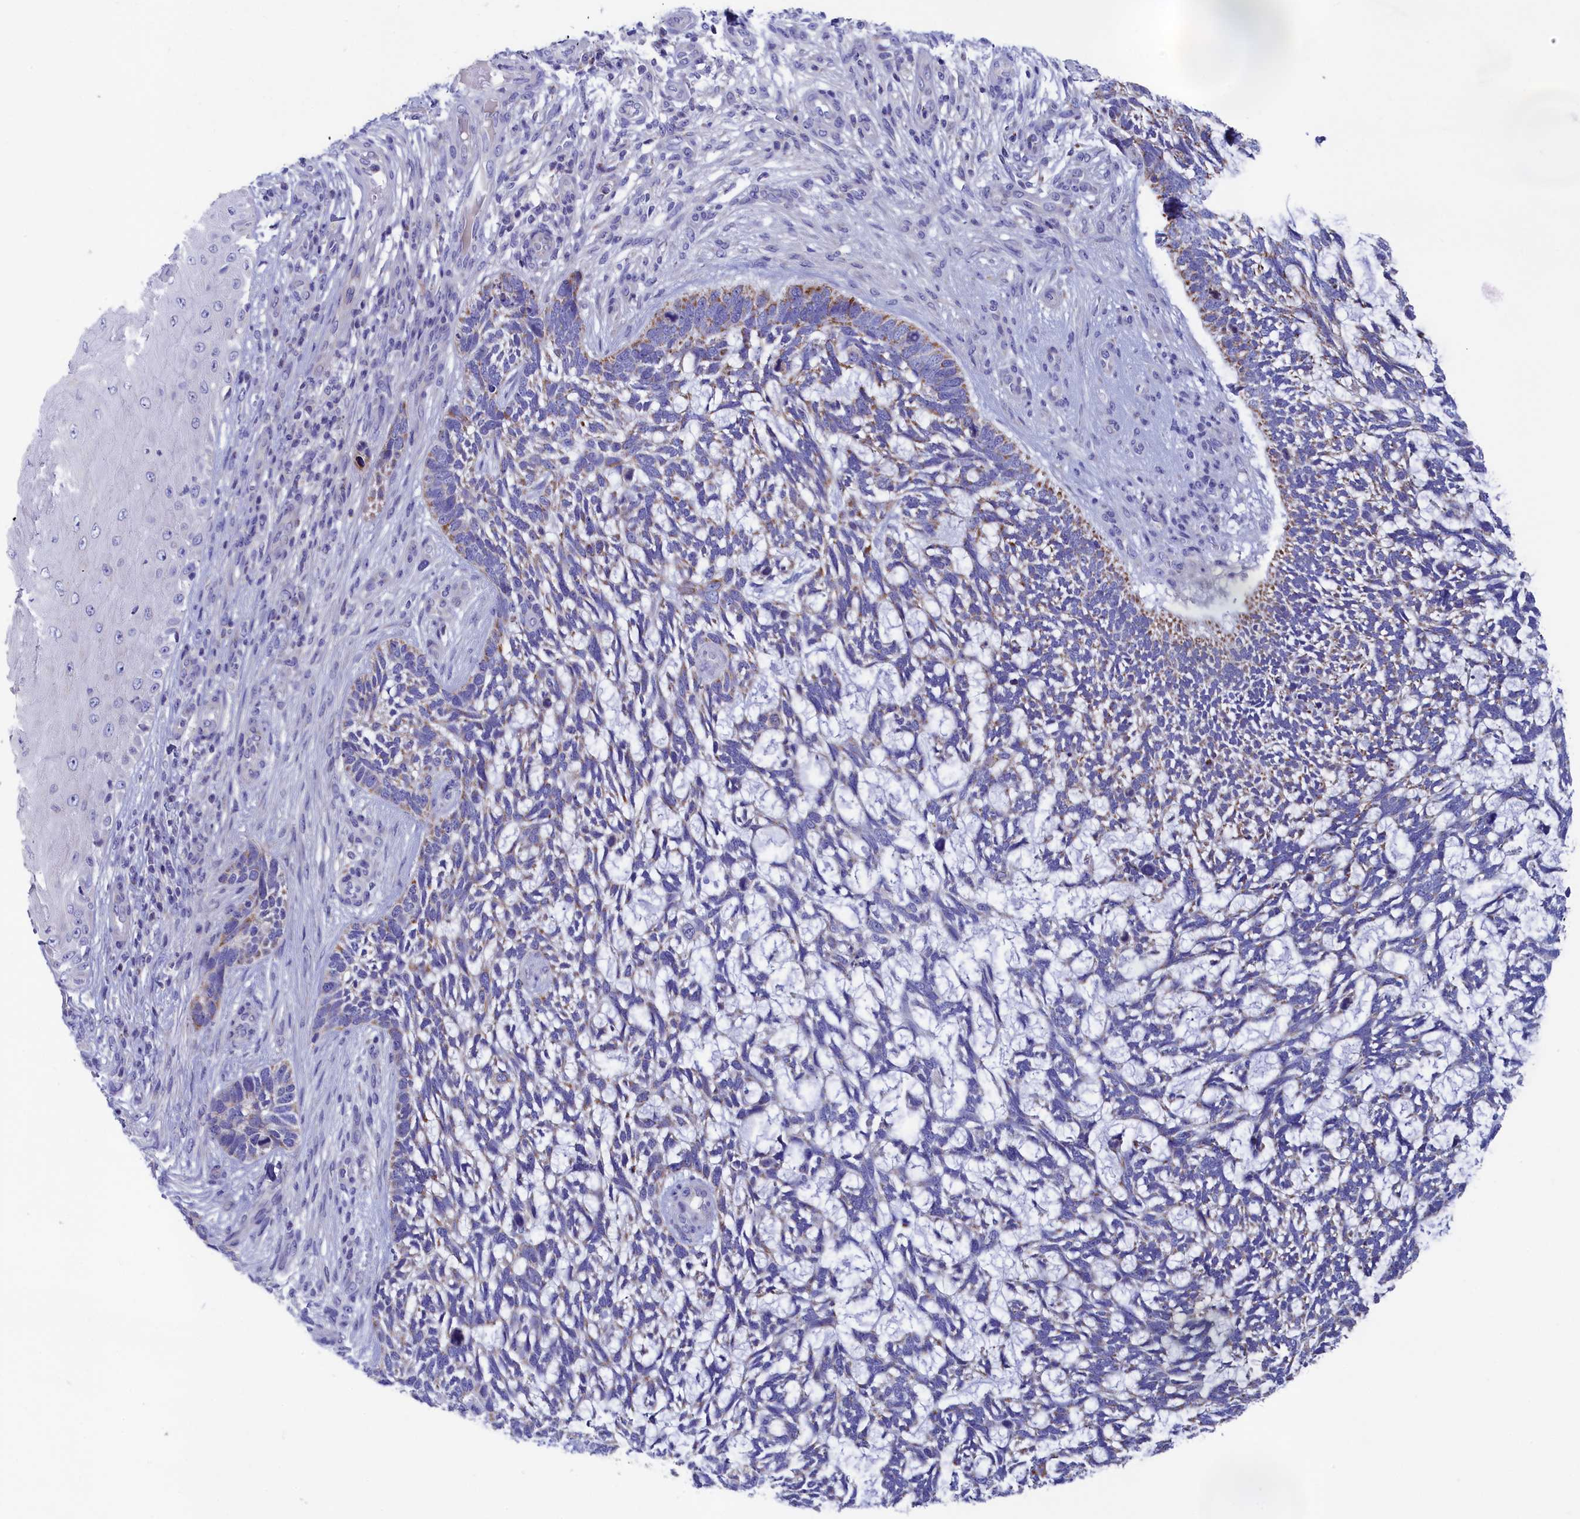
{"staining": {"intensity": "negative", "quantity": "none", "location": "none"}, "tissue": "skin cancer", "cell_type": "Tumor cells", "image_type": "cancer", "snomed": [{"axis": "morphology", "description": "Basal cell carcinoma"}, {"axis": "topography", "description": "Skin"}], "caption": "The immunohistochemistry (IHC) photomicrograph has no significant staining in tumor cells of skin cancer (basal cell carcinoma) tissue.", "gene": "PRDM12", "patient": {"sex": "male", "age": 88}}